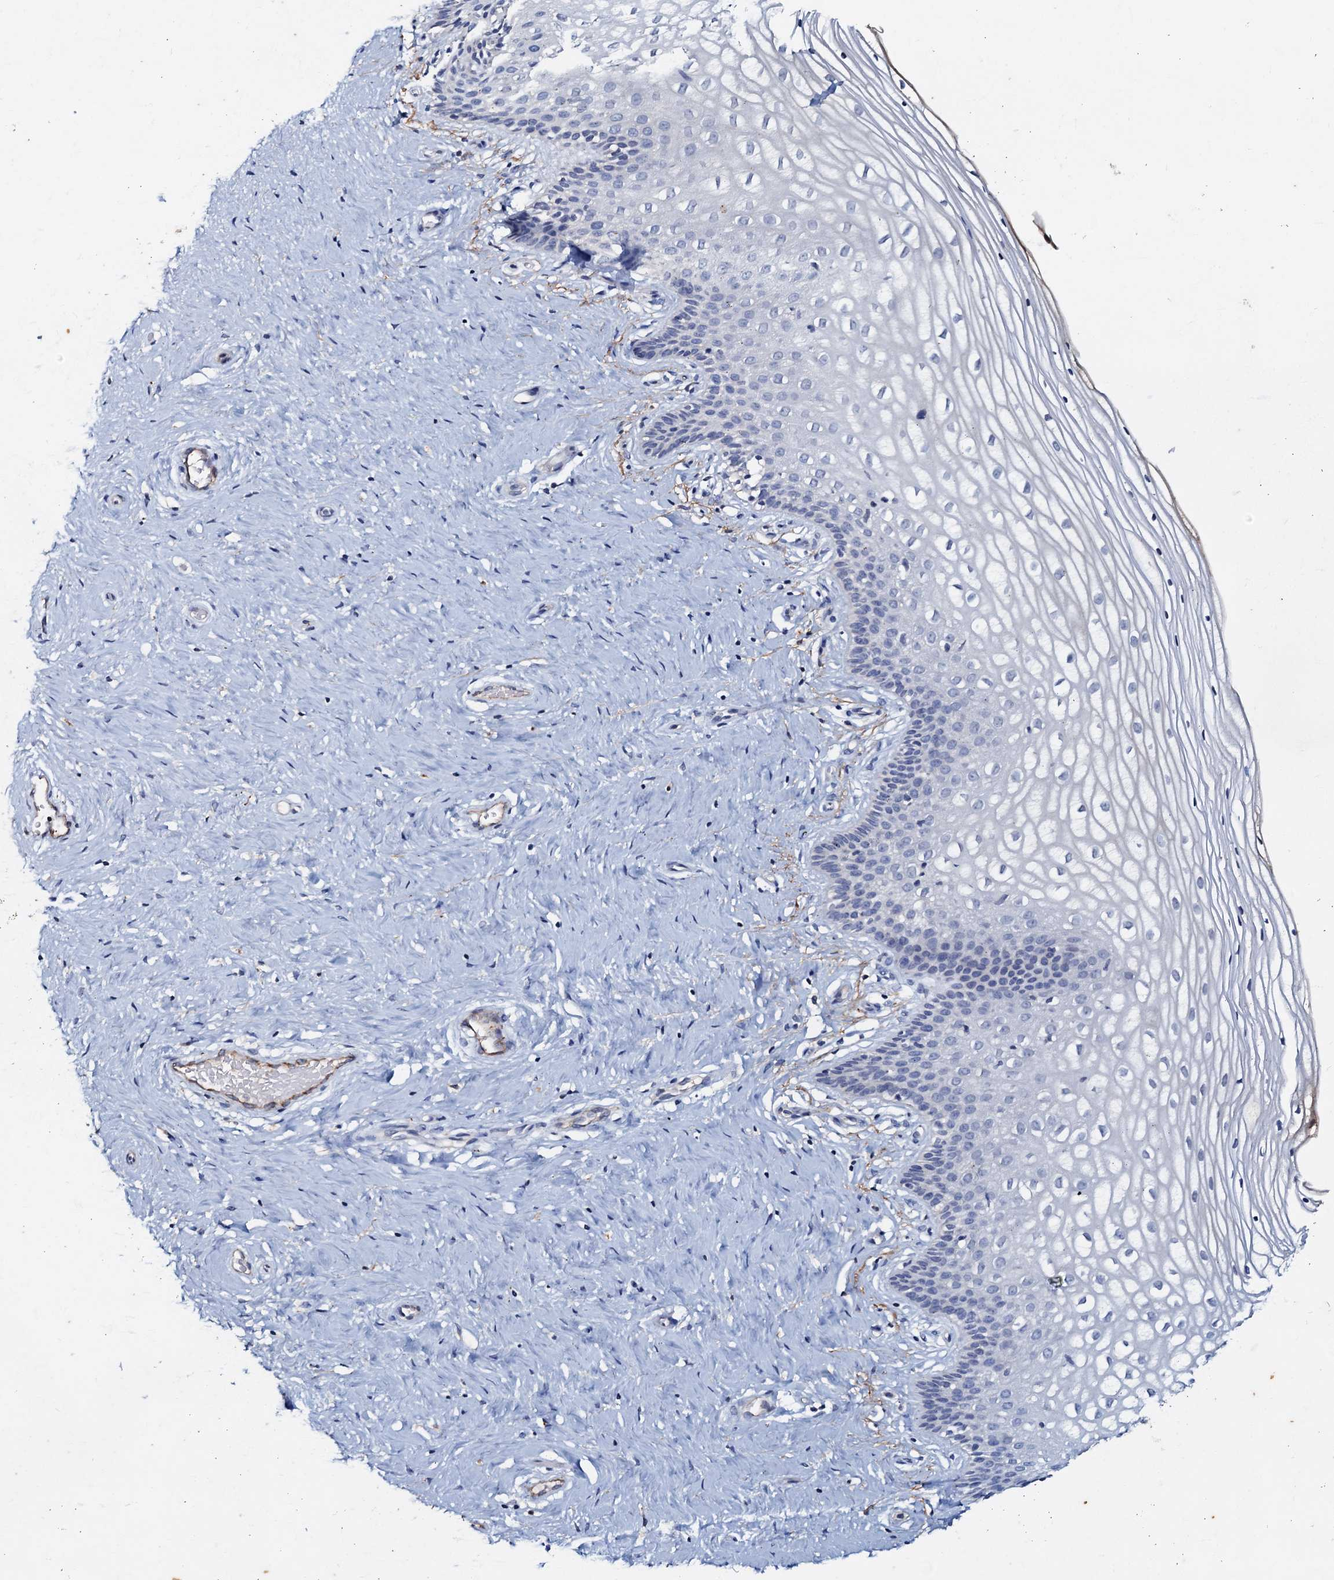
{"staining": {"intensity": "moderate", "quantity": "25%-75%", "location": "cytoplasmic/membranous"}, "tissue": "cervix", "cell_type": "Glandular cells", "image_type": "normal", "snomed": [{"axis": "morphology", "description": "Normal tissue, NOS"}, {"axis": "topography", "description": "Cervix"}], "caption": "This photomicrograph exhibits benign cervix stained with IHC to label a protein in brown. The cytoplasmic/membranous of glandular cells show moderate positivity for the protein. Nuclei are counter-stained blue.", "gene": "MANSC4", "patient": {"sex": "female", "age": 33}}